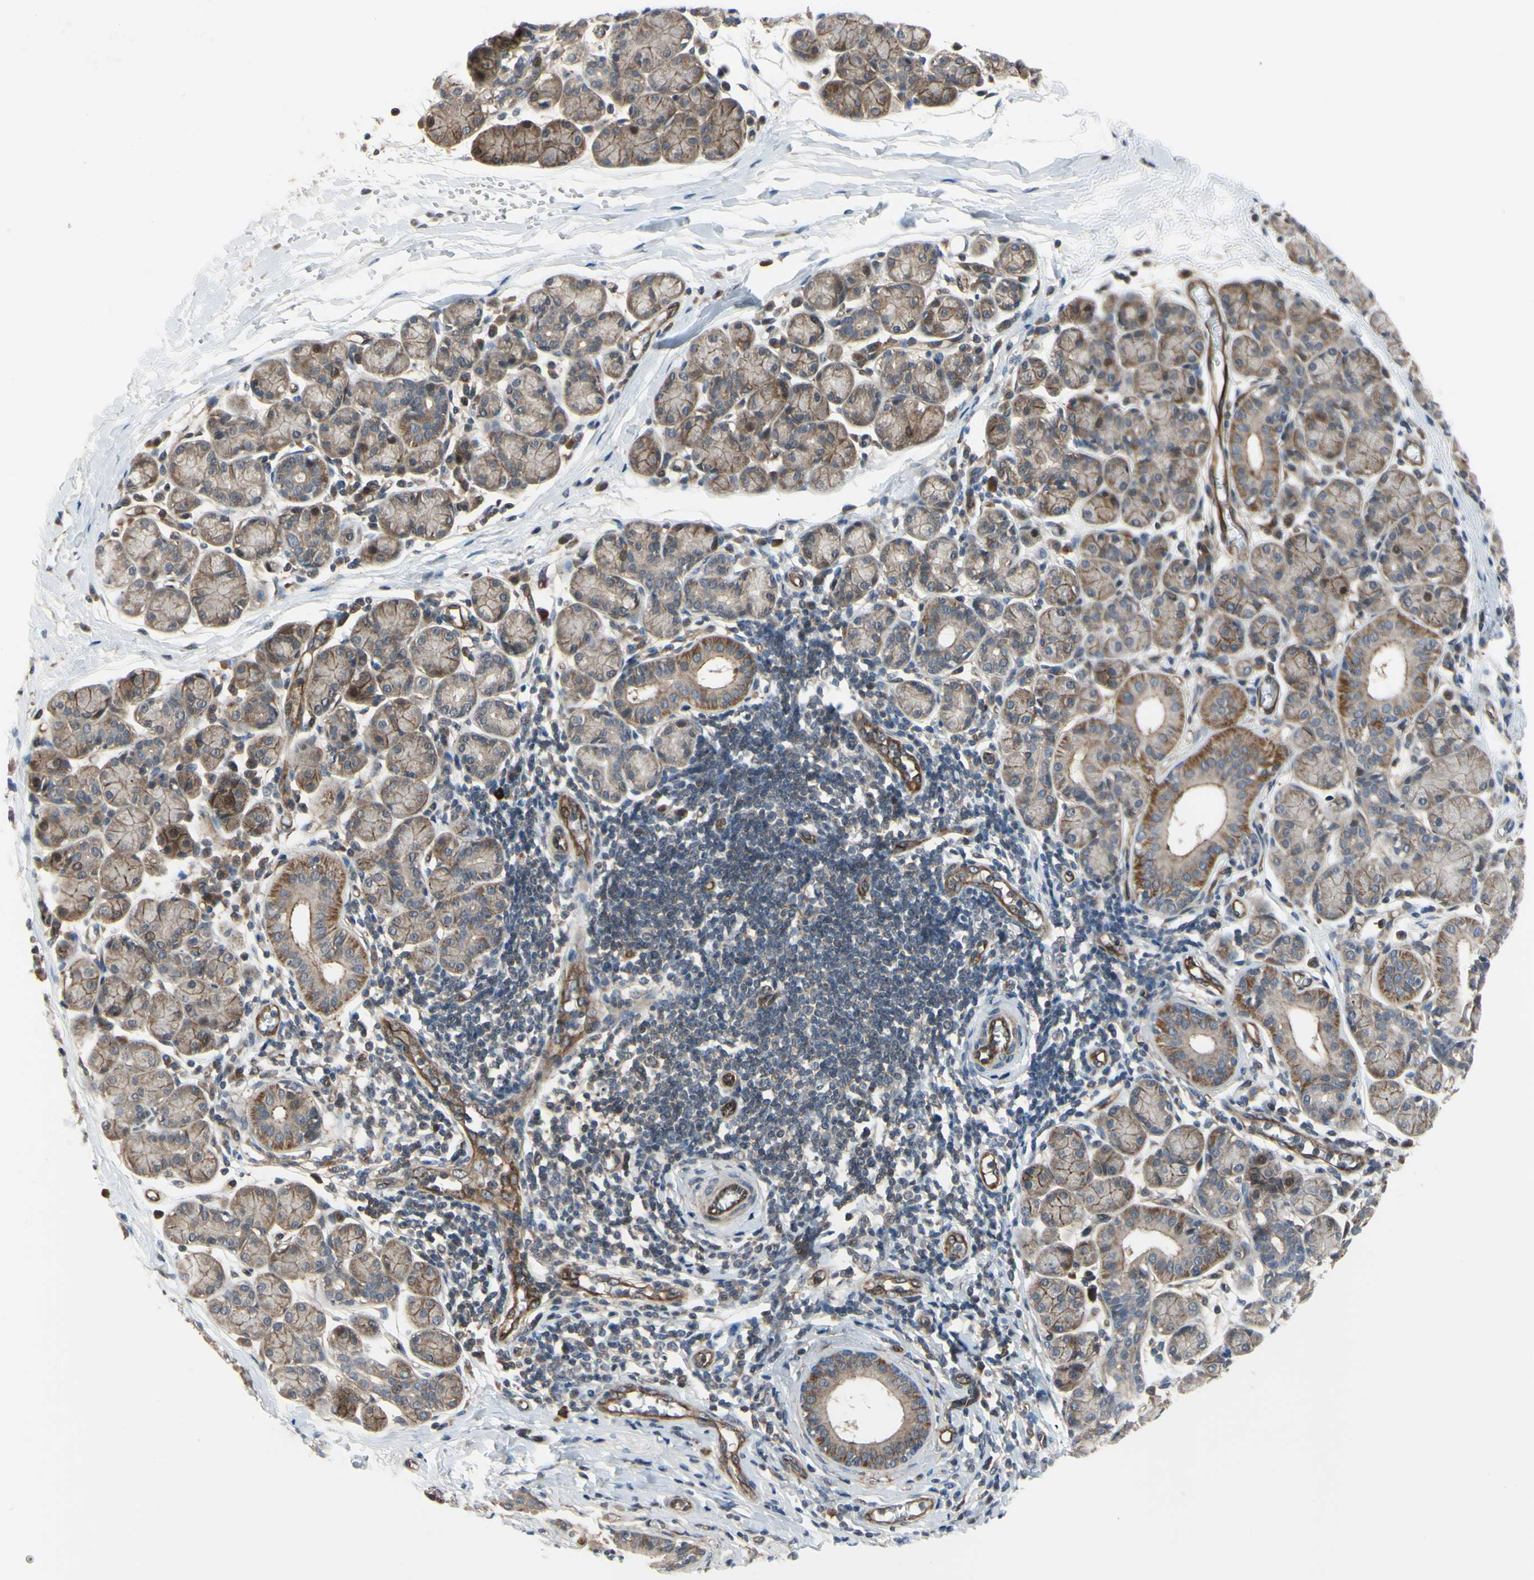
{"staining": {"intensity": "moderate", "quantity": "25%-75%", "location": "cytoplasmic/membranous,nuclear"}, "tissue": "salivary gland", "cell_type": "Glandular cells", "image_type": "normal", "snomed": [{"axis": "morphology", "description": "Normal tissue, NOS"}, {"axis": "morphology", "description": "Inflammation, NOS"}, {"axis": "topography", "description": "Lymph node"}, {"axis": "topography", "description": "Salivary gland"}], "caption": "High-power microscopy captured an immunohistochemistry photomicrograph of benign salivary gland, revealing moderate cytoplasmic/membranous,nuclear positivity in approximately 25%-75% of glandular cells.", "gene": "COMMD9", "patient": {"sex": "male", "age": 3}}